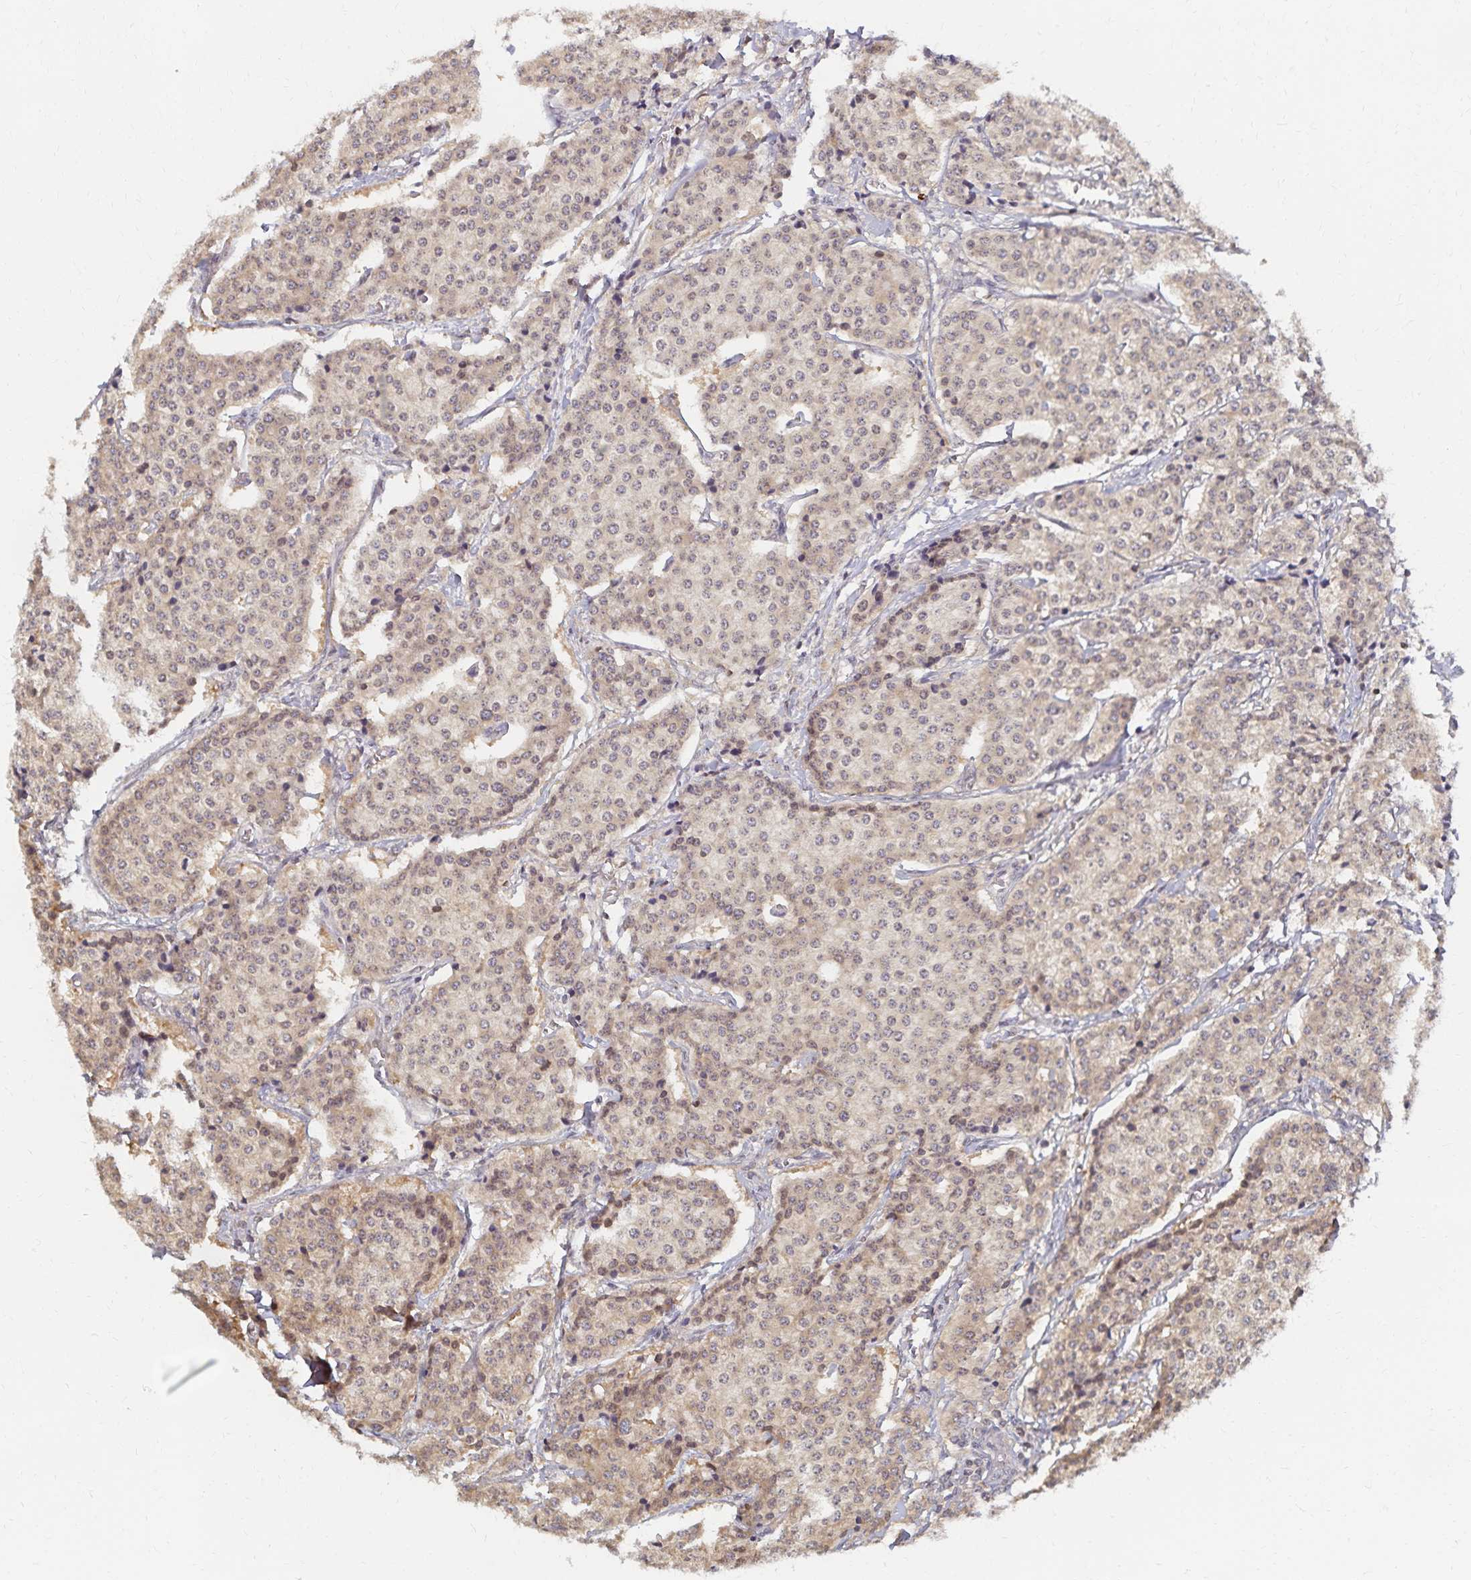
{"staining": {"intensity": "weak", "quantity": ">75%", "location": "cytoplasmic/membranous,nuclear"}, "tissue": "carcinoid", "cell_type": "Tumor cells", "image_type": "cancer", "snomed": [{"axis": "morphology", "description": "Carcinoid, malignant, NOS"}, {"axis": "topography", "description": "Small intestine"}], "caption": "Human carcinoid stained for a protein (brown) shows weak cytoplasmic/membranous and nuclear positive staining in approximately >75% of tumor cells.", "gene": "RAB9B", "patient": {"sex": "female", "age": 64}}